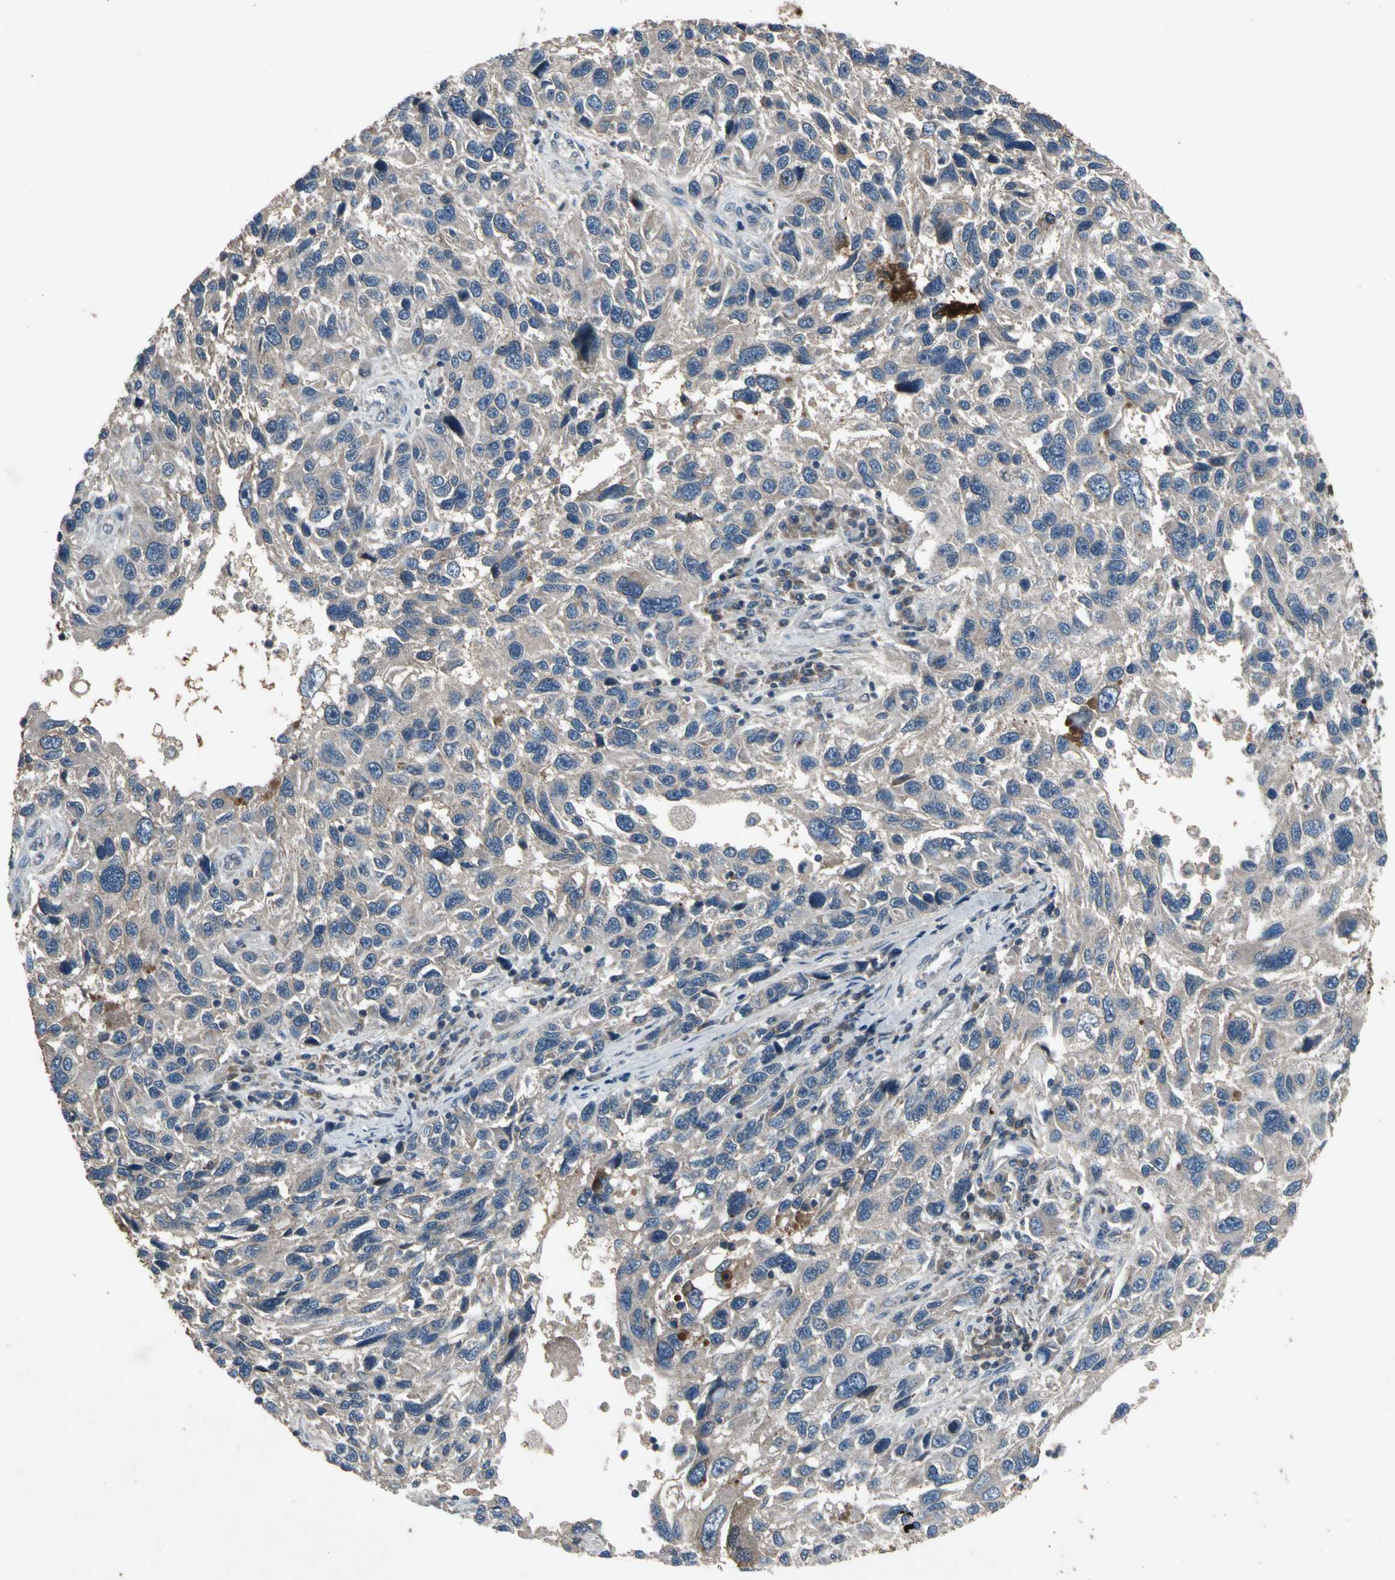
{"staining": {"intensity": "weak", "quantity": "25%-75%", "location": "cytoplasmic/membranous"}, "tissue": "melanoma", "cell_type": "Tumor cells", "image_type": "cancer", "snomed": [{"axis": "morphology", "description": "Malignant melanoma, NOS"}, {"axis": "topography", "description": "Skin"}], "caption": "Melanoma stained with a brown dye exhibits weak cytoplasmic/membranous positive expression in about 25%-75% of tumor cells.", "gene": "GPLD1", "patient": {"sex": "male", "age": 53}}